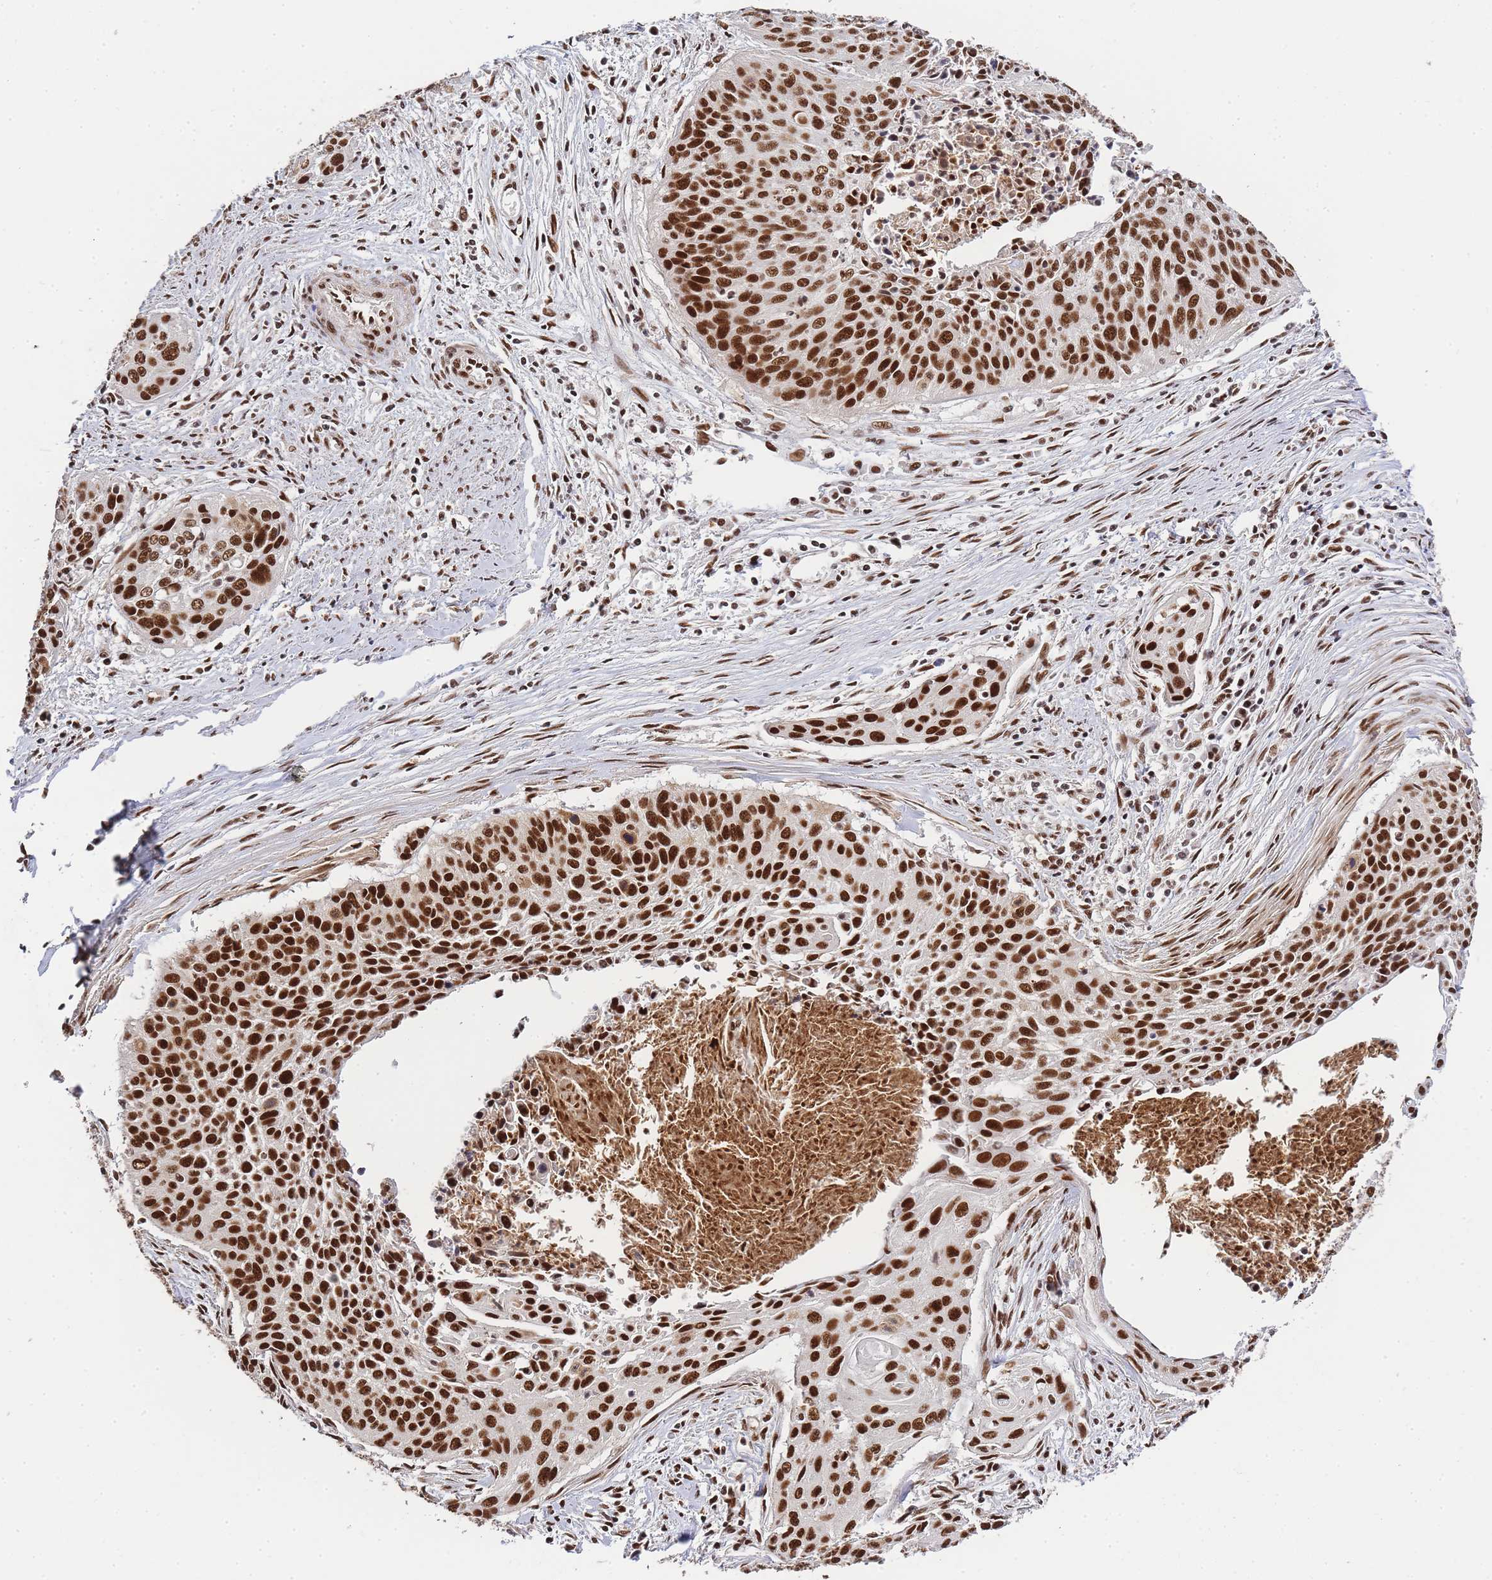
{"staining": {"intensity": "strong", "quantity": ">75%", "location": "nuclear"}, "tissue": "cervical cancer", "cell_type": "Tumor cells", "image_type": "cancer", "snomed": [{"axis": "morphology", "description": "Squamous cell carcinoma, NOS"}, {"axis": "topography", "description": "Cervix"}], "caption": "Squamous cell carcinoma (cervical) stained with a brown dye exhibits strong nuclear positive expression in about >75% of tumor cells.", "gene": "PRKDC", "patient": {"sex": "female", "age": 55}}